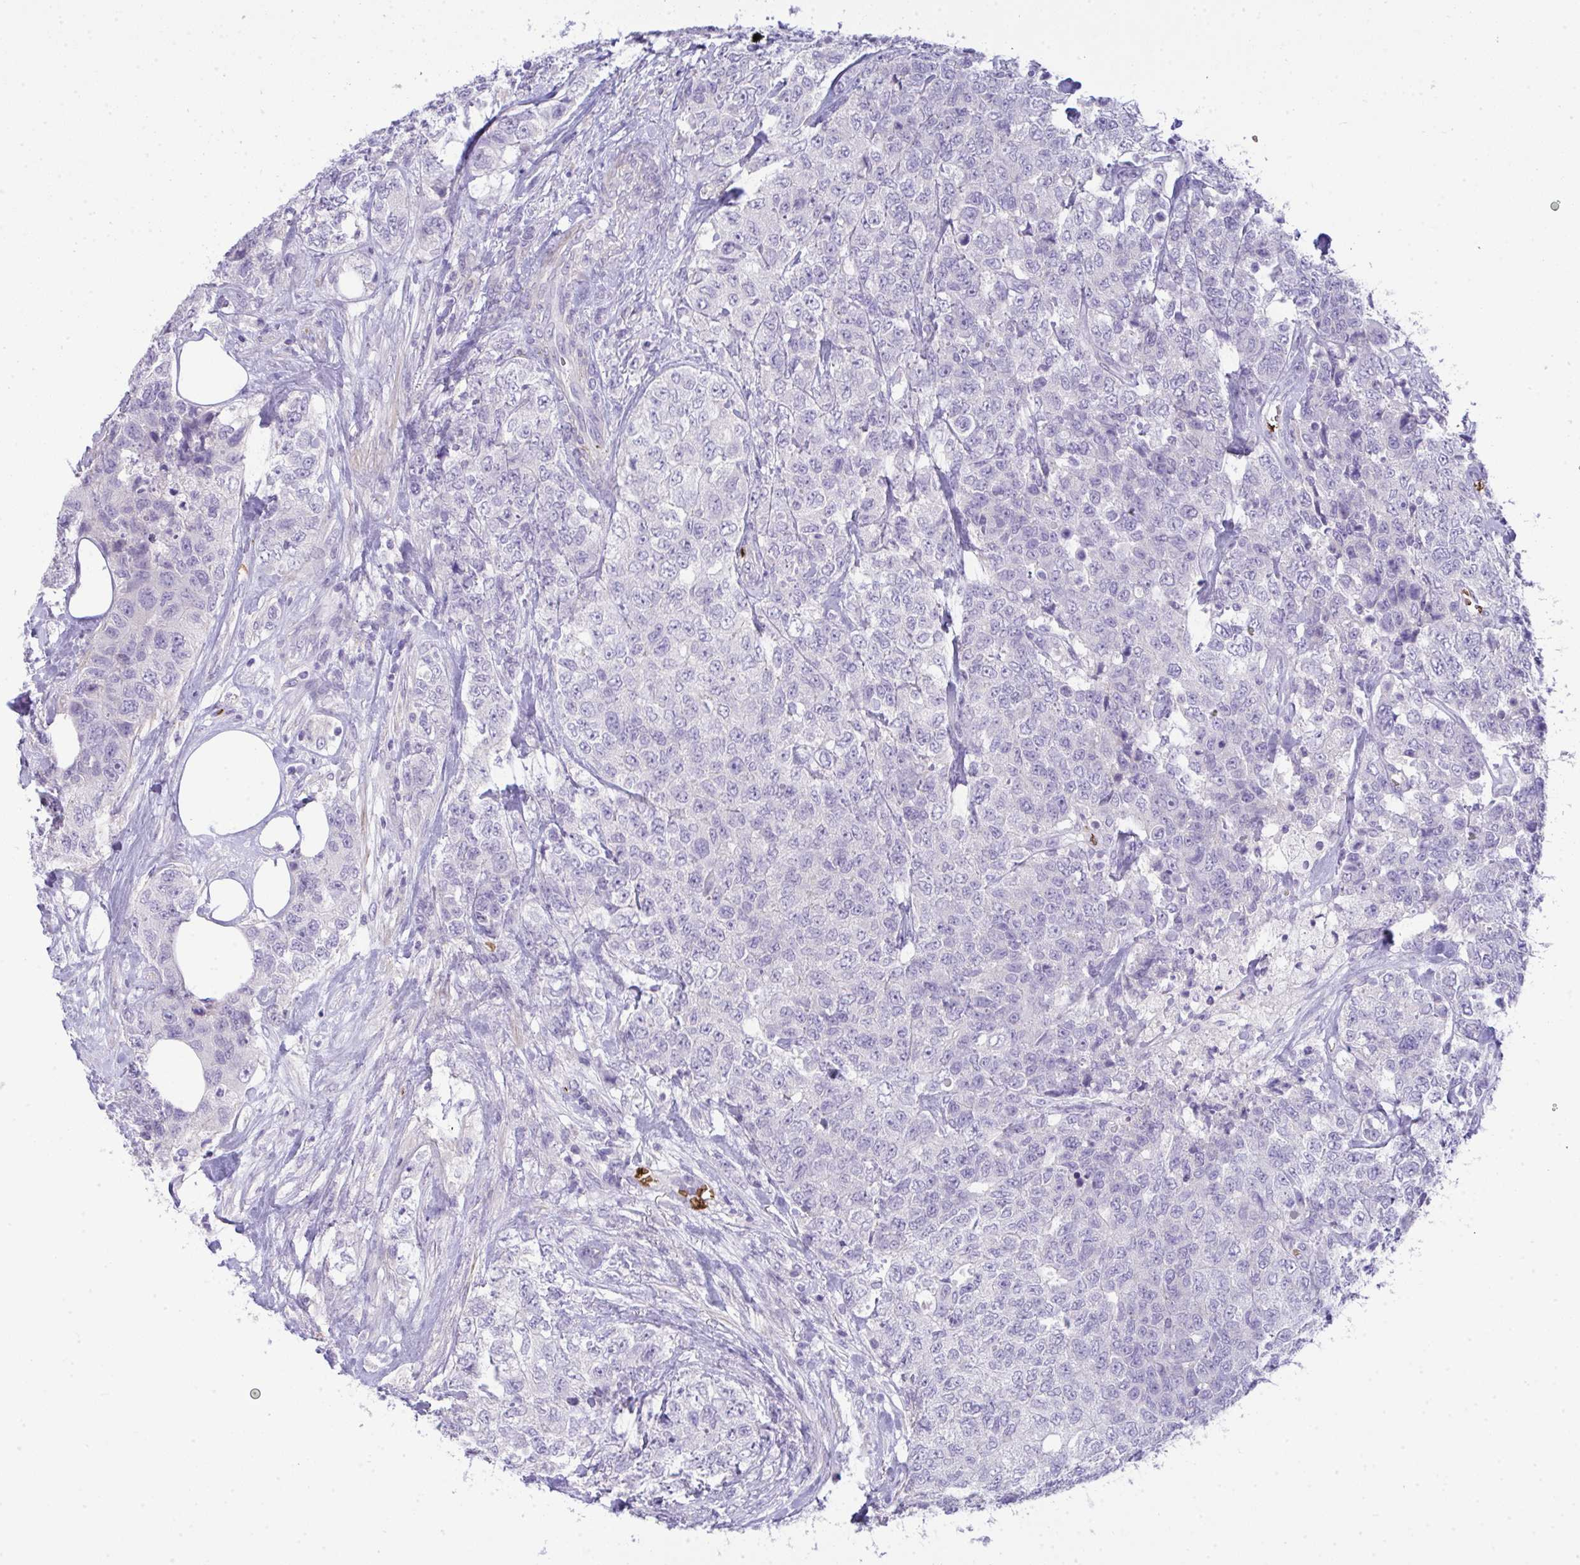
{"staining": {"intensity": "negative", "quantity": "none", "location": "none"}, "tissue": "urothelial cancer", "cell_type": "Tumor cells", "image_type": "cancer", "snomed": [{"axis": "morphology", "description": "Urothelial carcinoma, High grade"}, {"axis": "topography", "description": "Urinary bladder"}], "caption": "Immunohistochemistry (IHC) image of neoplastic tissue: high-grade urothelial carcinoma stained with DAB exhibits no significant protein expression in tumor cells.", "gene": "SPTB", "patient": {"sex": "female", "age": 78}}